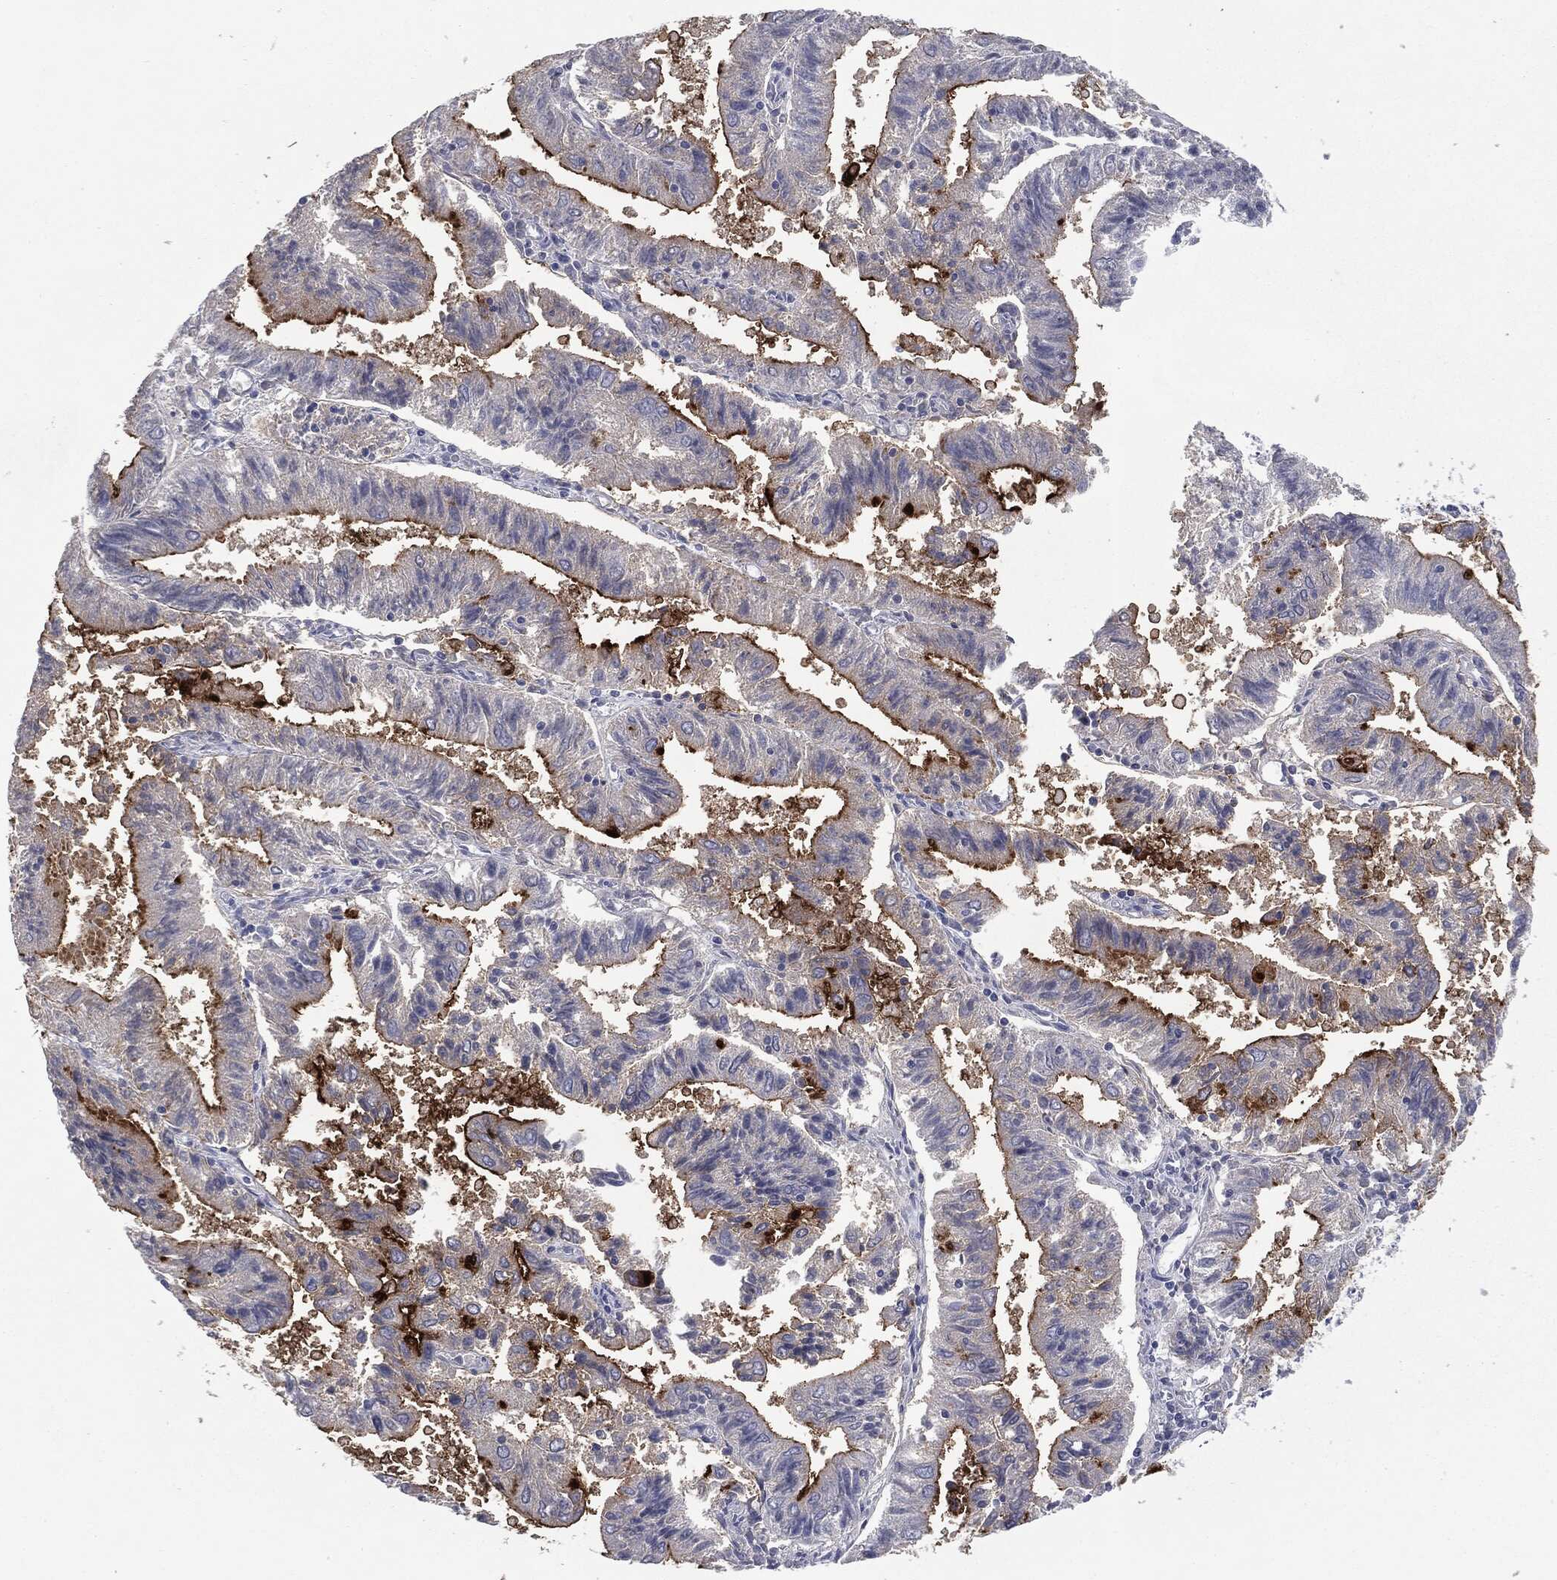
{"staining": {"intensity": "strong", "quantity": "25%-75%", "location": "cytoplasmic/membranous"}, "tissue": "endometrial cancer", "cell_type": "Tumor cells", "image_type": "cancer", "snomed": [{"axis": "morphology", "description": "Adenocarcinoma, NOS"}, {"axis": "topography", "description": "Endometrium"}], "caption": "Endometrial cancer (adenocarcinoma) was stained to show a protein in brown. There is high levels of strong cytoplasmic/membranous positivity in about 25%-75% of tumor cells.", "gene": "MUC1", "patient": {"sex": "female", "age": 82}}